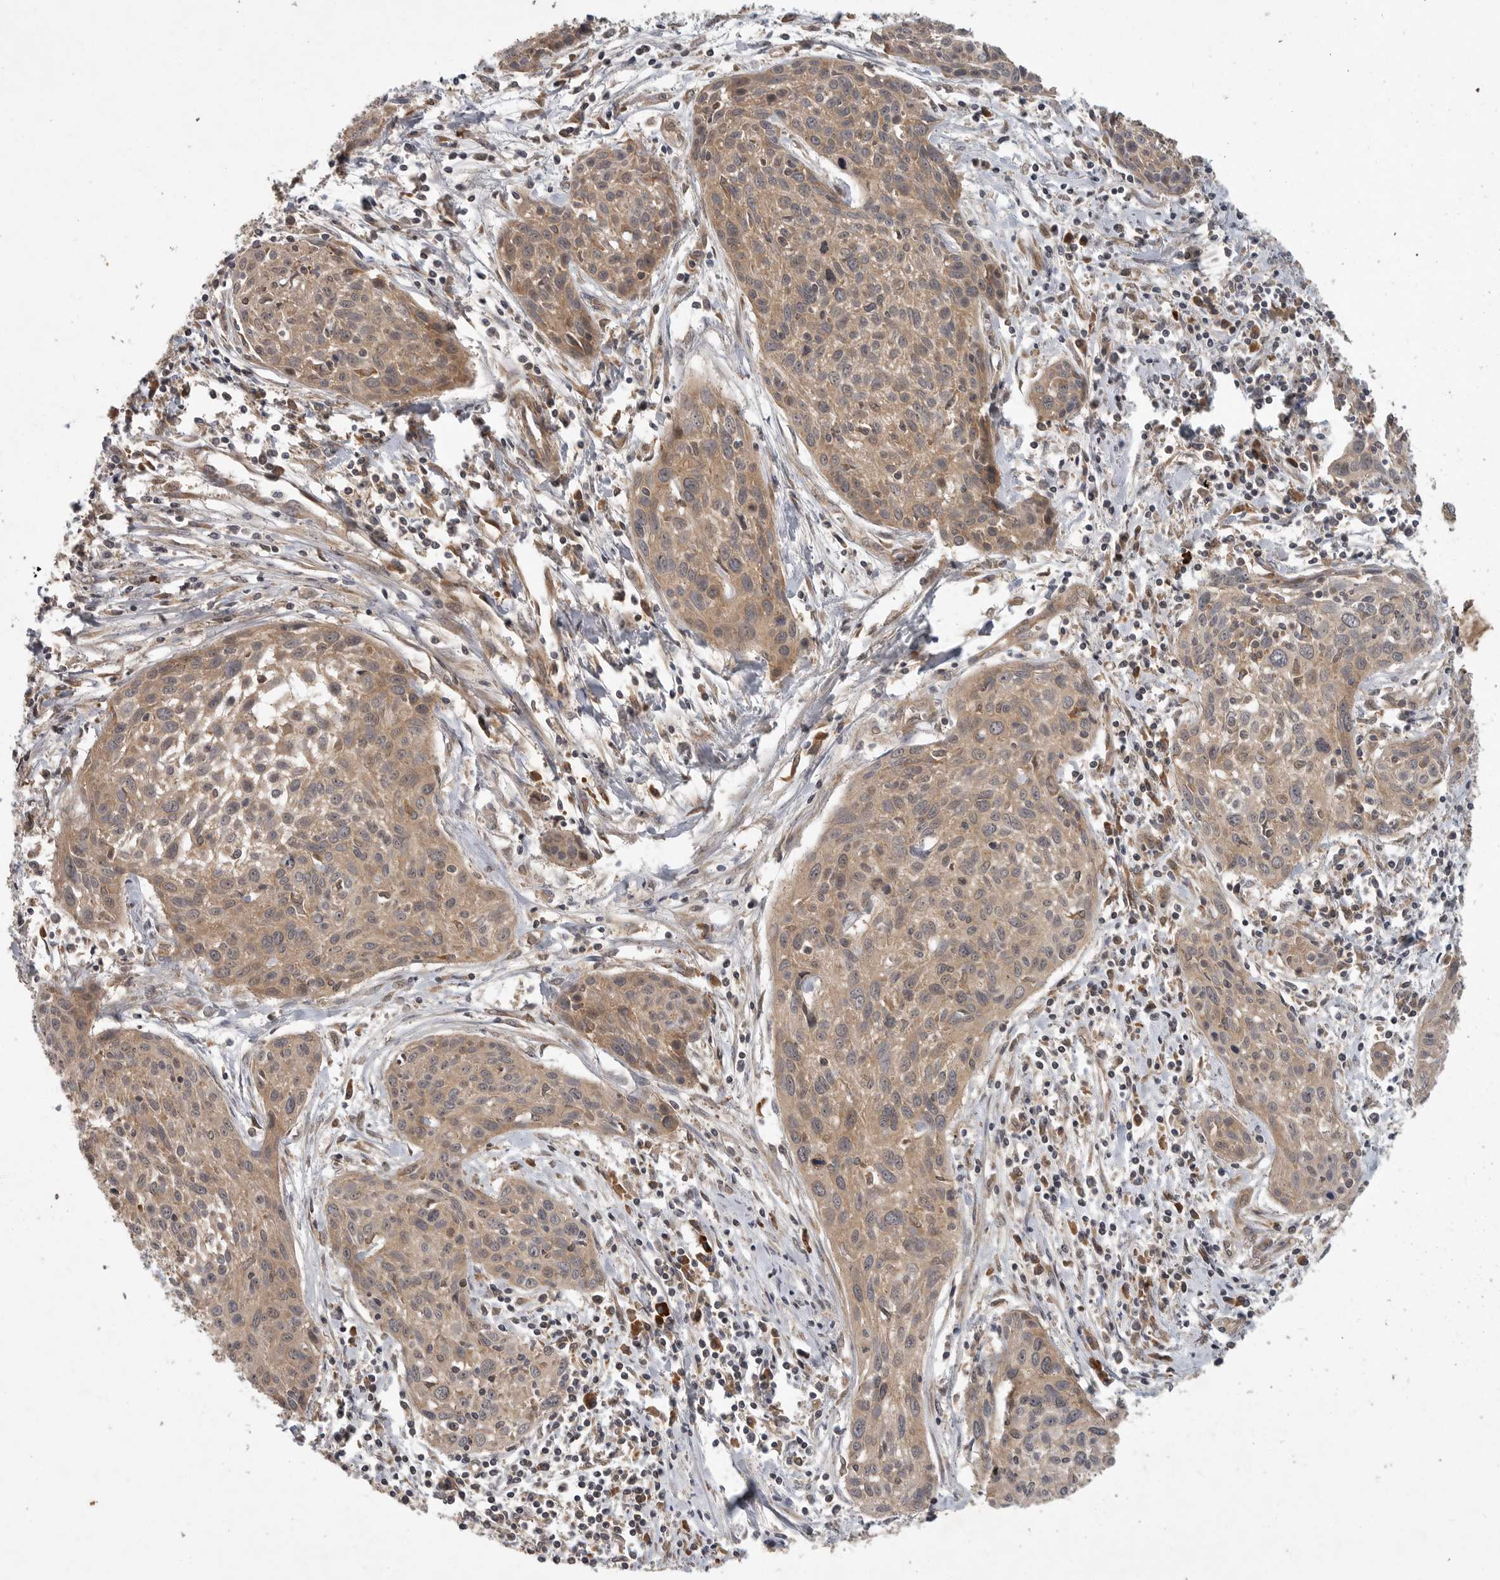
{"staining": {"intensity": "moderate", "quantity": ">75%", "location": "cytoplasmic/membranous"}, "tissue": "cervical cancer", "cell_type": "Tumor cells", "image_type": "cancer", "snomed": [{"axis": "morphology", "description": "Squamous cell carcinoma, NOS"}, {"axis": "topography", "description": "Cervix"}], "caption": "Squamous cell carcinoma (cervical) was stained to show a protein in brown. There is medium levels of moderate cytoplasmic/membranous staining in about >75% of tumor cells. Ihc stains the protein of interest in brown and the nuclei are stained blue.", "gene": "OSBPL9", "patient": {"sex": "female", "age": 51}}